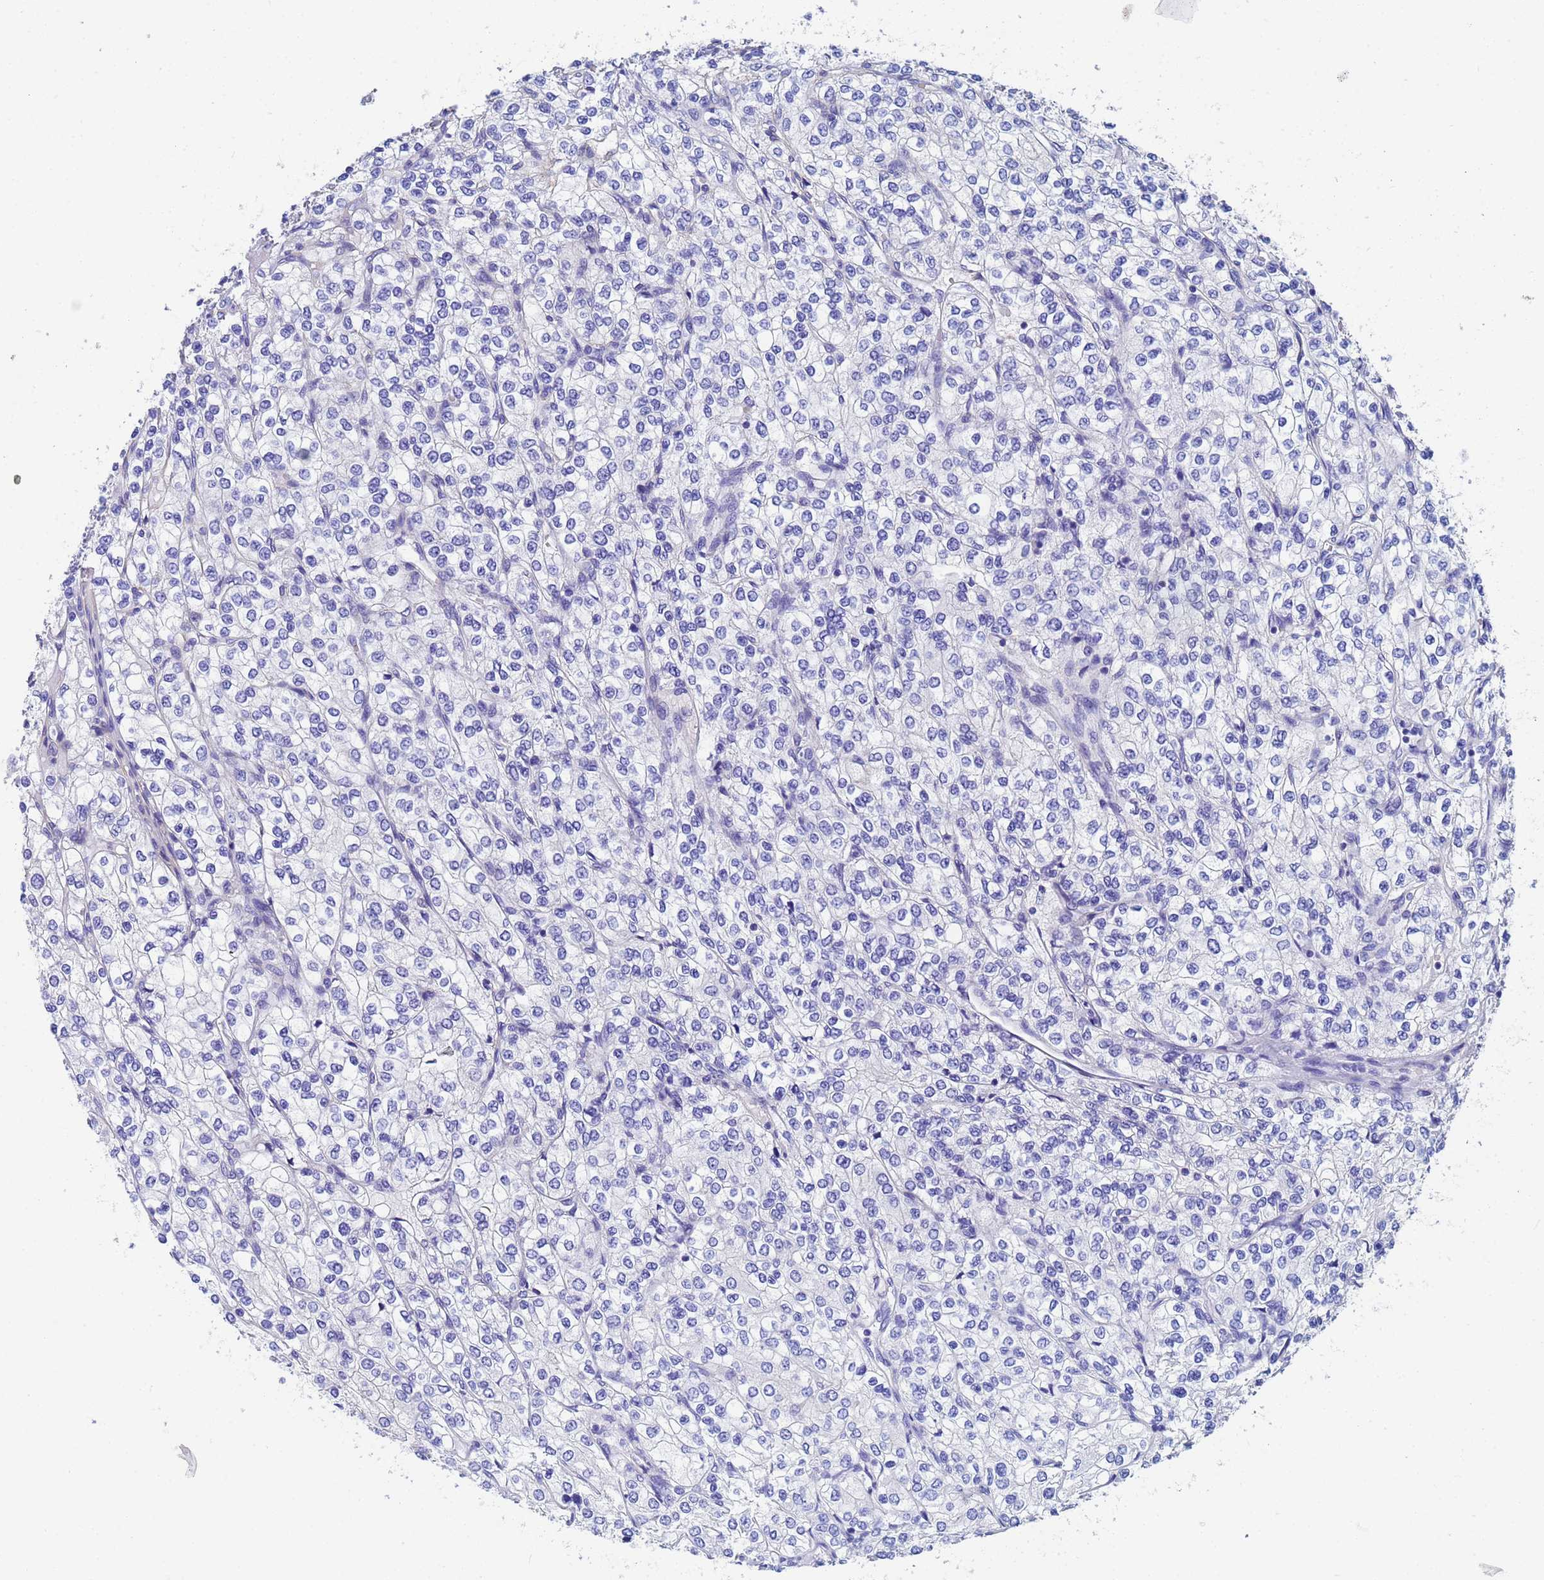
{"staining": {"intensity": "negative", "quantity": "none", "location": "none"}, "tissue": "renal cancer", "cell_type": "Tumor cells", "image_type": "cancer", "snomed": [{"axis": "morphology", "description": "Adenocarcinoma, NOS"}, {"axis": "topography", "description": "Kidney"}], "caption": "This is an immunohistochemistry (IHC) photomicrograph of renal cancer (adenocarcinoma). There is no positivity in tumor cells.", "gene": "CST4", "patient": {"sex": "male", "age": 80}}